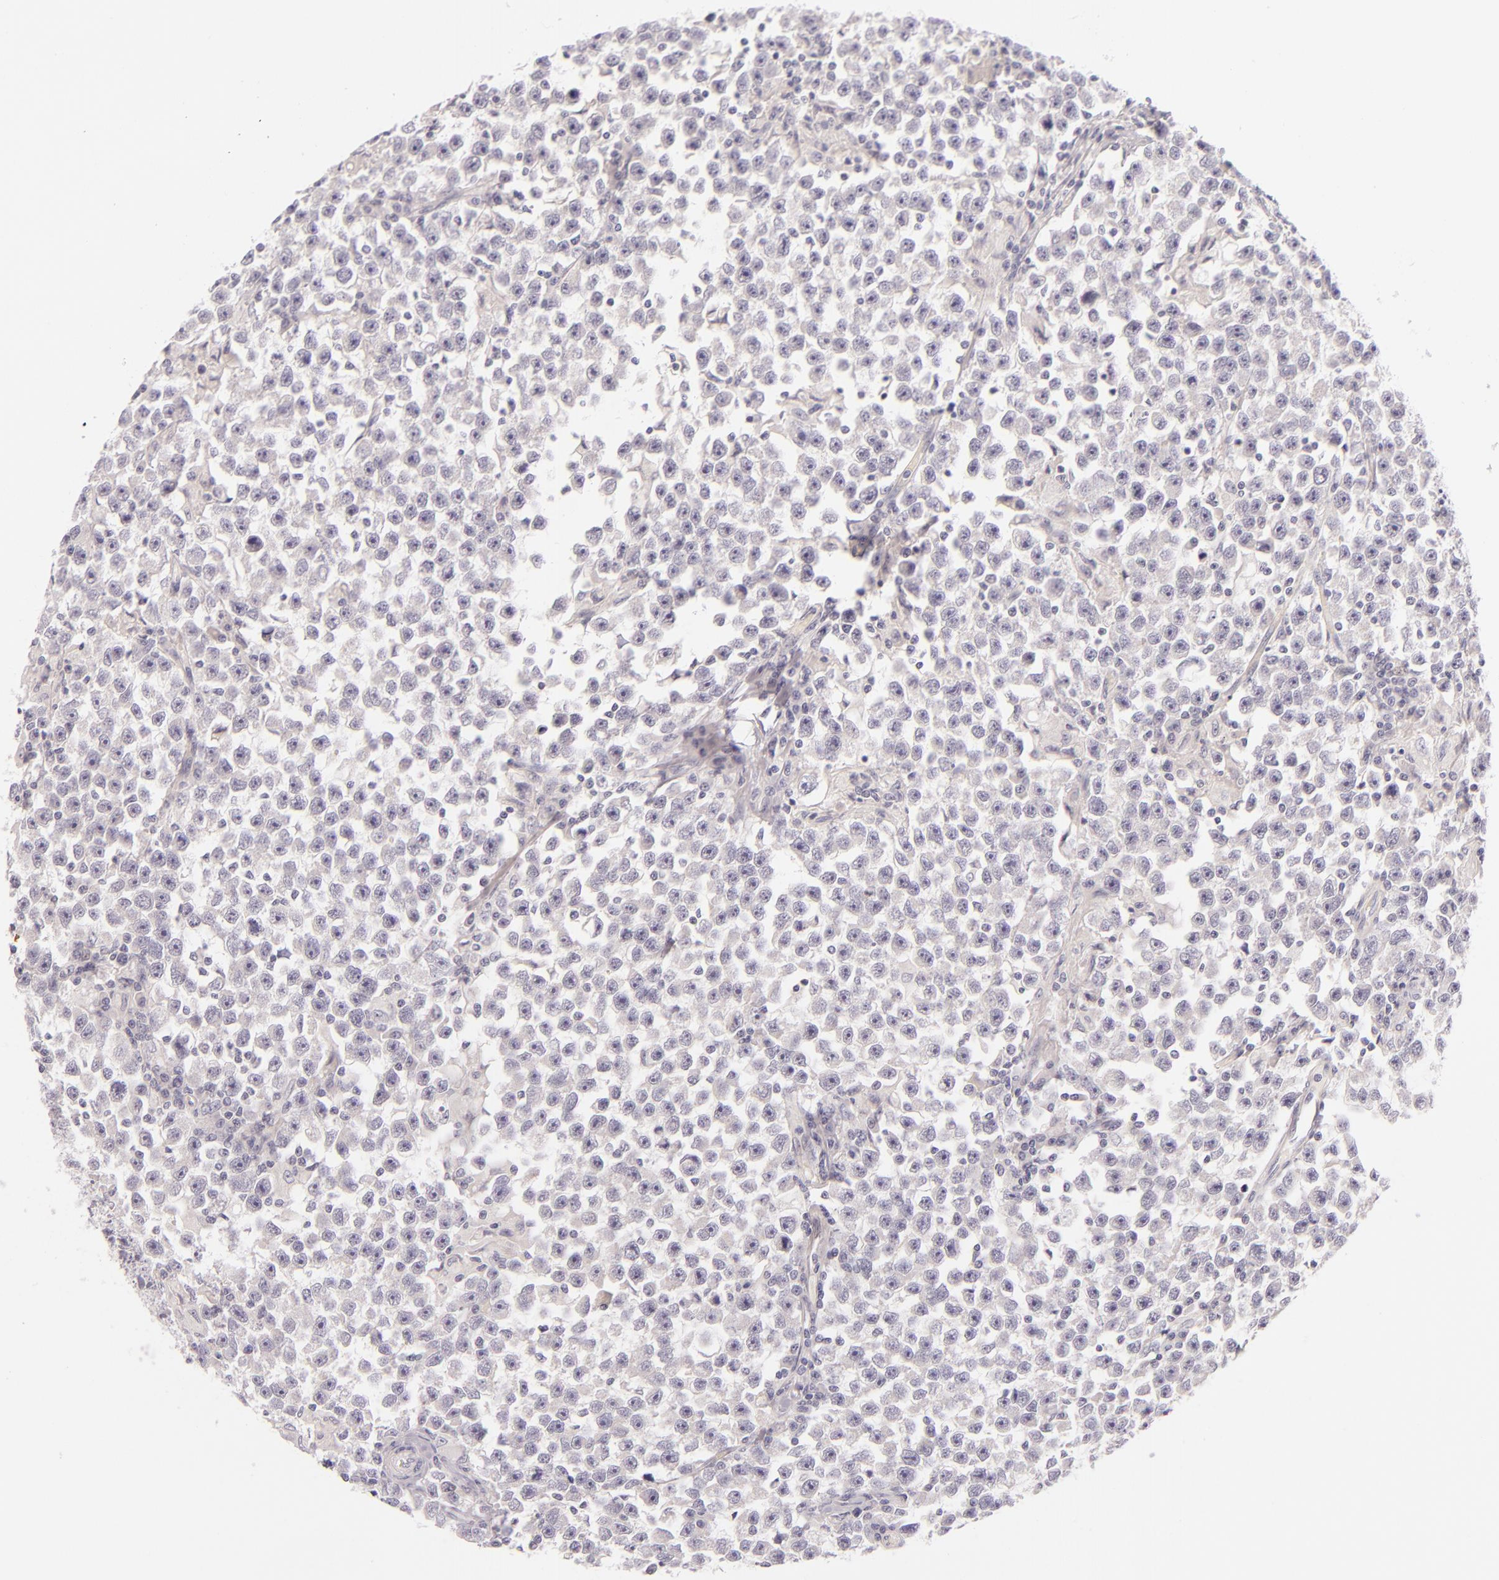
{"staining": {"intensity": "negative", "quantity": "none", "location": "none"}, "tissue": "testis cancer", "cell_type": "Tumor cells", "image_type": "cancer", "snomed": [{"axis": "morphology", "description": "Seminoma, NOS"}, {"axis": "topography", "description": "Testis"}], "caption": "Immunohistochemistry micrograph of neoplastic tissue: human seminoma (testis) stained with DAB exhibits no significant protein staining in tumor cells. (Immunohistochemistry, brightfield microscopy, high magnification).", "gene": "BCL3", "patient": {"sex": "male", "age": 33}}